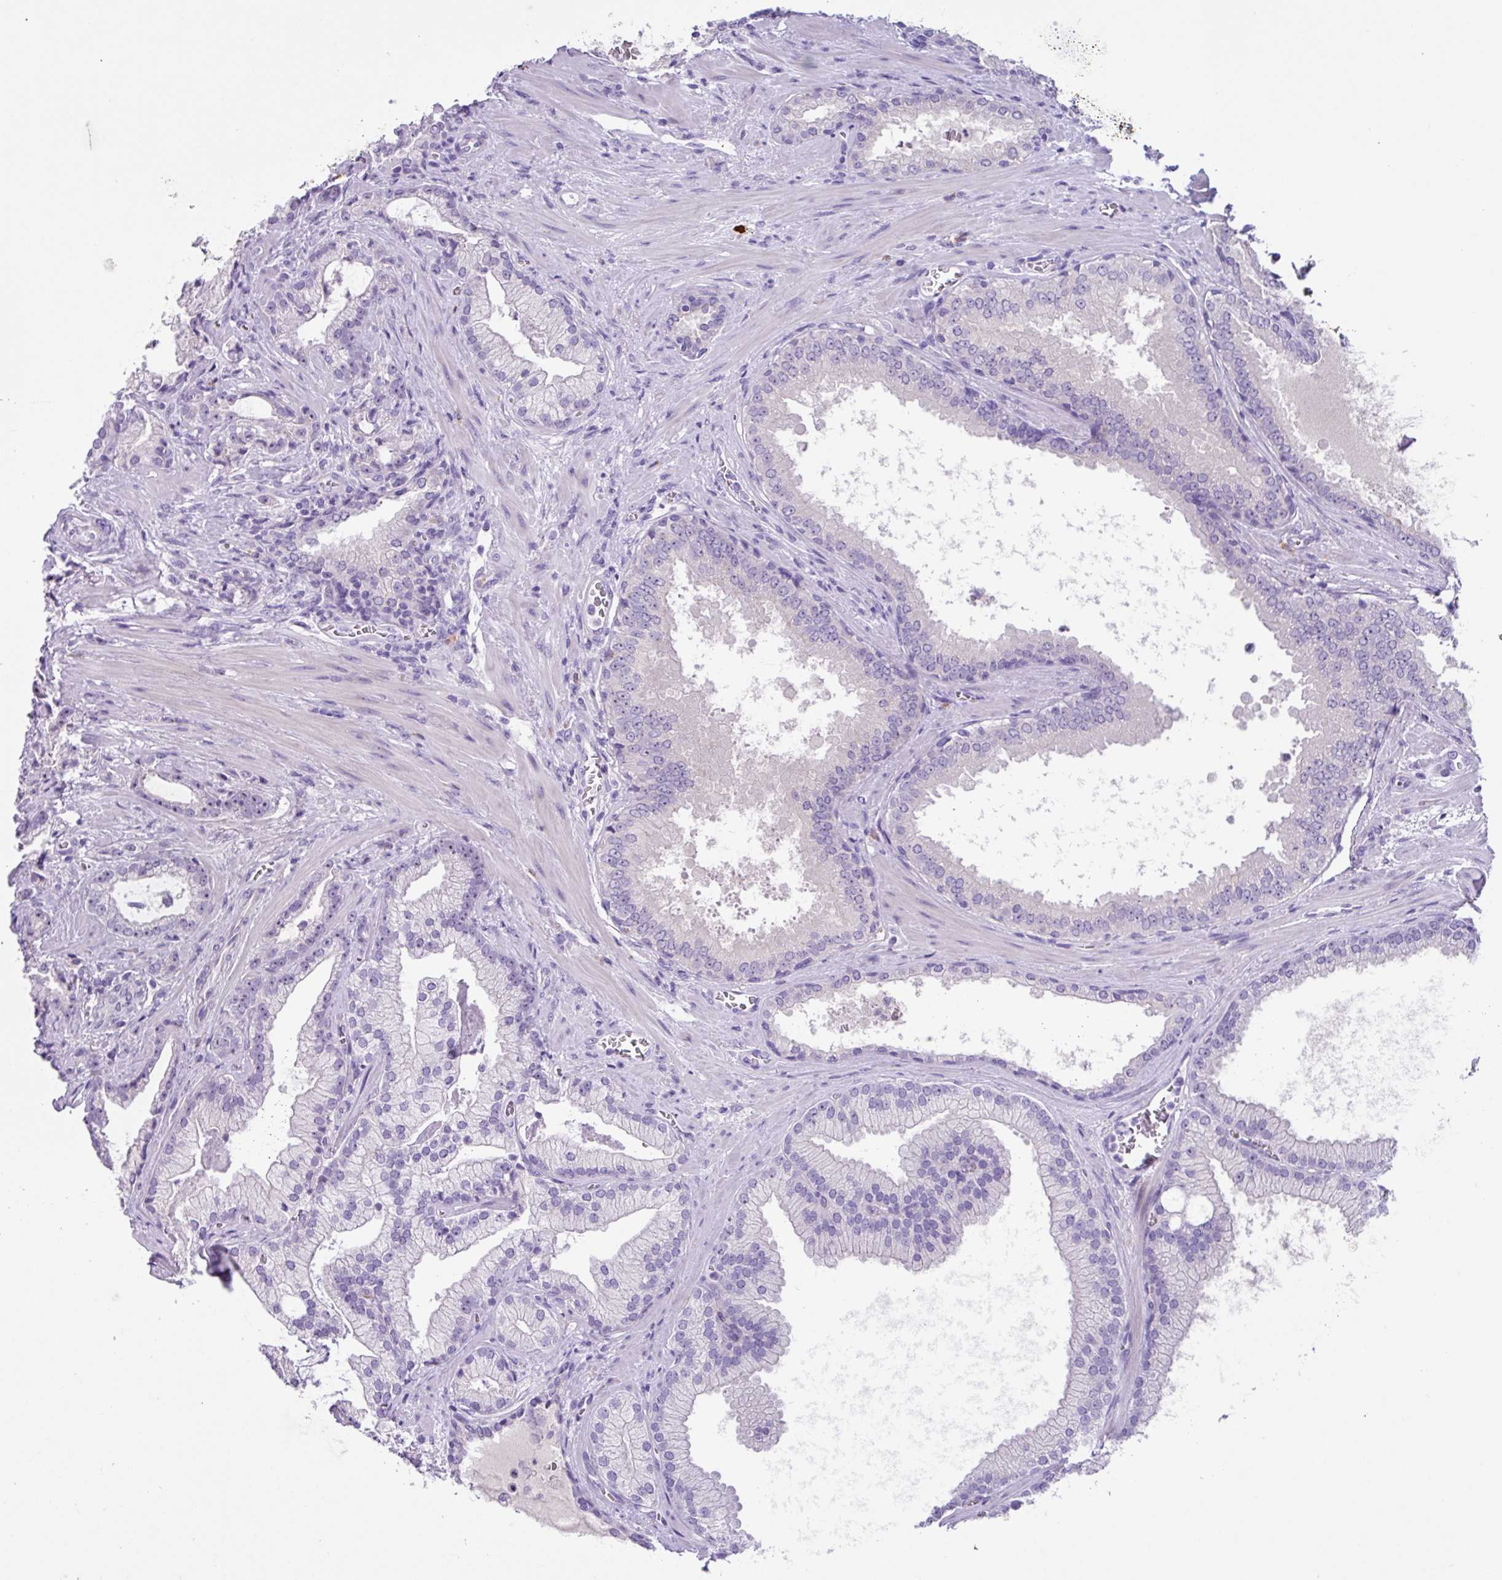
{"staining": {"intensity": "negative", "quantity": "none", "location": "none"}, "tissue": "prostate cancer", "cell_type": "Tumor cells", "image_type": "cancer", "snomed": [{"axis": "morphology", "description": "Adenocarcinoma, High grade"}, {"axis": "topography", "description": "Prostate"}], "caption": "An image of prostate cancer stained for a protein displays no brown staining in tumor cells.", "gene": "MRM2", "patient": {"sex": "male", "age": 68}}